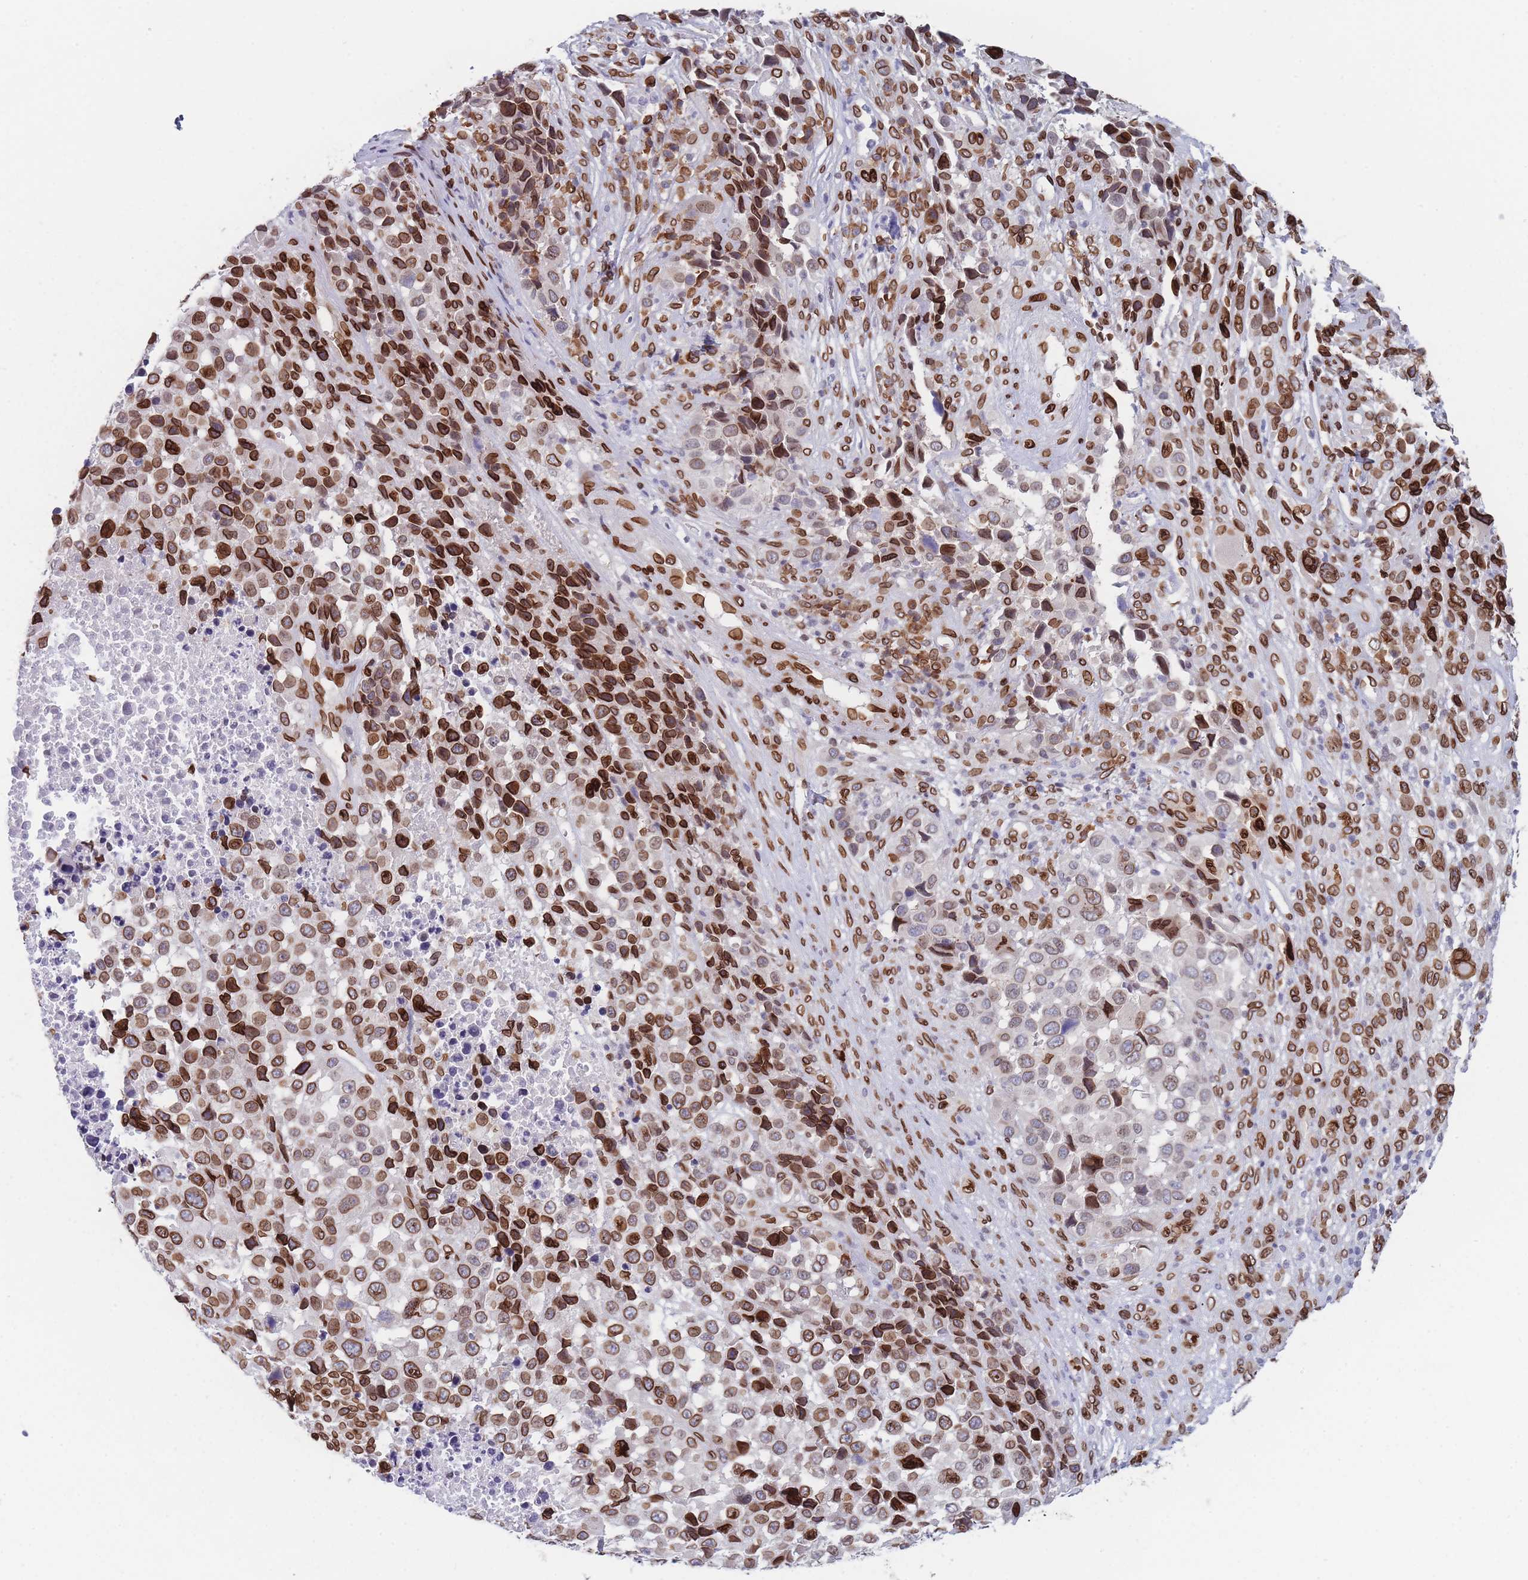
{"staining": {"intensity": "strong", "quantity": ">75%", "location": "cytoplasmic/membranous,nuclear"}, "tissue": "melanoma", "cell_type": "Tumor cells", "image_type": "cancer", "snomed": [{"axis": "morphology", "description": "Malignant melanoma, NOS"}, {"axis": "topography", "description": "Skin of trunk"}], "caption": "Melanoma was stained to show a protein in brown. There is high levels of strong cytoplasmic/membranous and nuclear expression in approximately >75% of tumor cells.", "gene": "ZBTB1", "patient": {"sex": "male", "age": 71}}